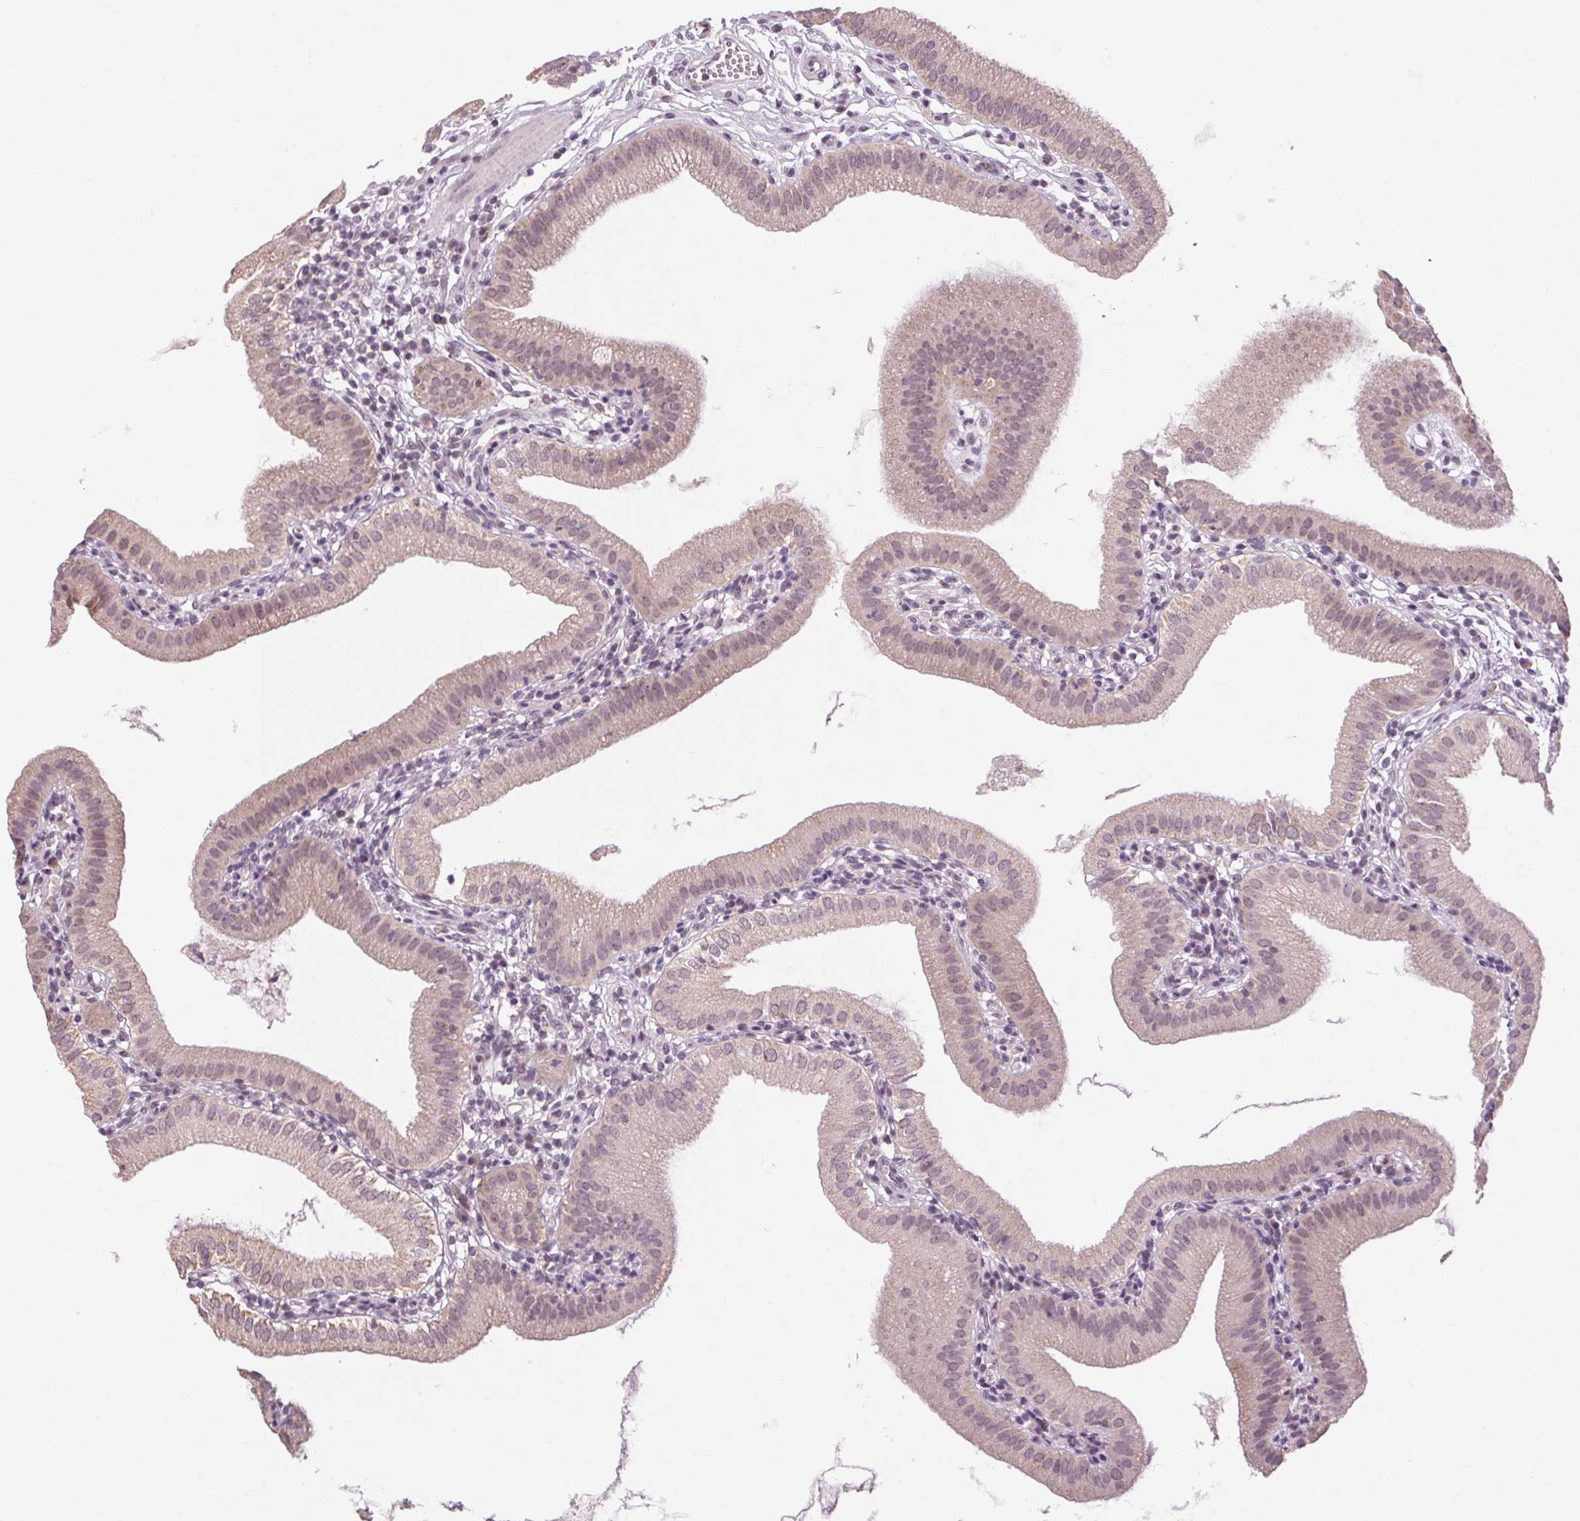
{"staining": {"intensity": "negative", "quantity": "none", "location": "none"}, "tissue": "gallbladder", "cell_type": "Glandular cells", "image_type": "normal", "snomed": [{"axis": "morphology", "description": "Normal tissue, NOS"}, {"axis": "topography", "description": "Gallbladder"}], "caption": "This histopathology image is of normal gallbladder stained with immunohistochemistry to label a protein in brown with the nuclei are counter-stained blue. There is no expression in glandular cells. The staining was performed using DAB (3,3'-diaminobenzidine) to visualize the protein expression in brown, while the nuclei were stained in blue with hematoxylin (Magnification: 20x).", "gene": "KLHL40", "patient": {"sex": "female", "age": 65}}